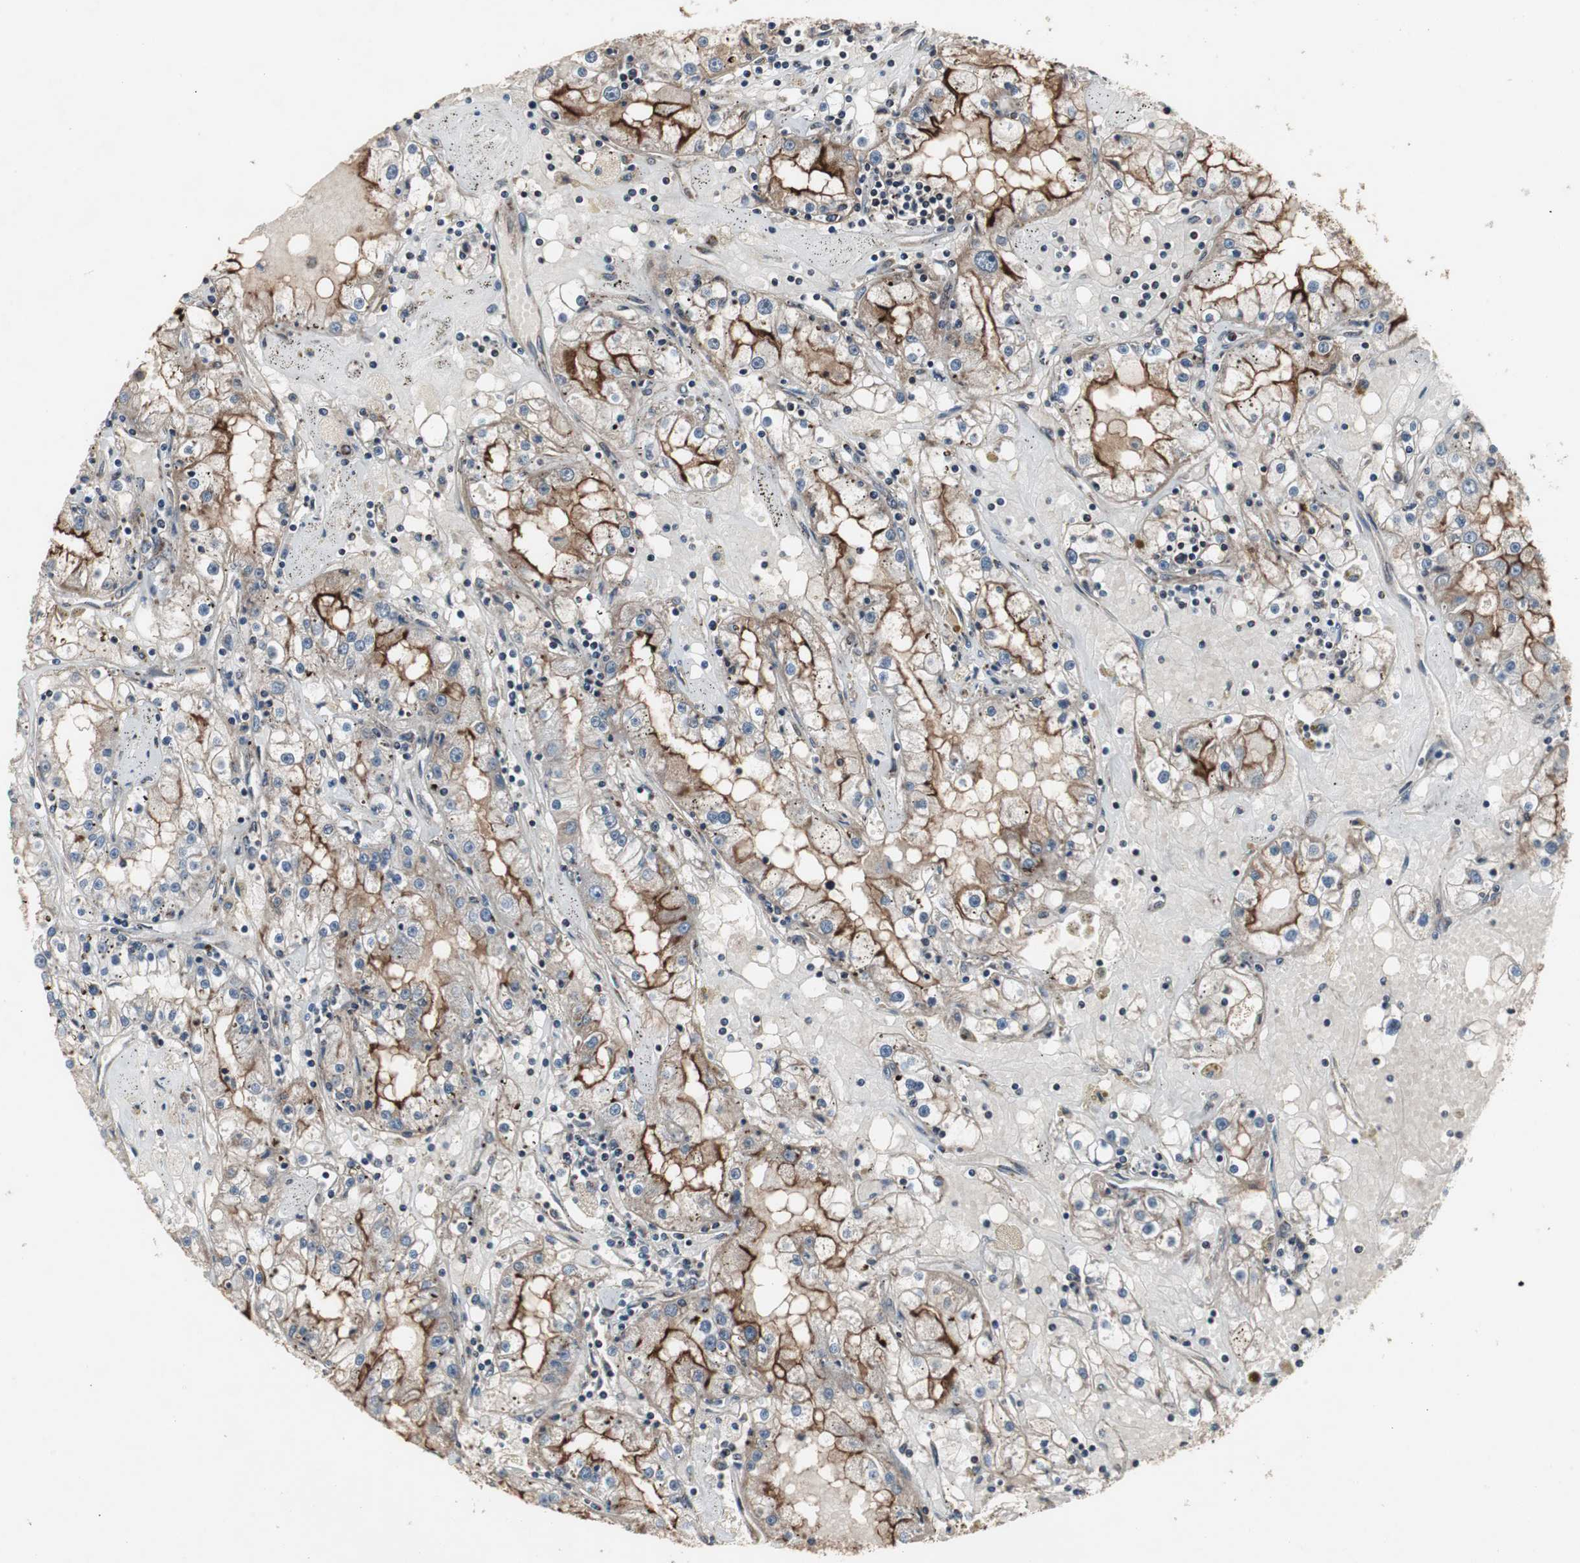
{"staining": {"intensity": "moderate", "quantity": "<25%", "location": "cytoplasmic/membranous"}, "tissue": "renal cancer", "cell_type": "Tumor cells", "image_type": "cancer", "snomed": [{"axis": "morphology", "description": "Adenocarcinoma, NOS"}, {"axis": "topography", "description": "Kidney"}], "caption": "Renal cancer tissue displays moderate cytoplasmic/membranous expression in about <25% of tumor cells, visualized by immunohistochemistry.", "gene": "MRPL40", "patient": {"sex": "male", "age": 56}}